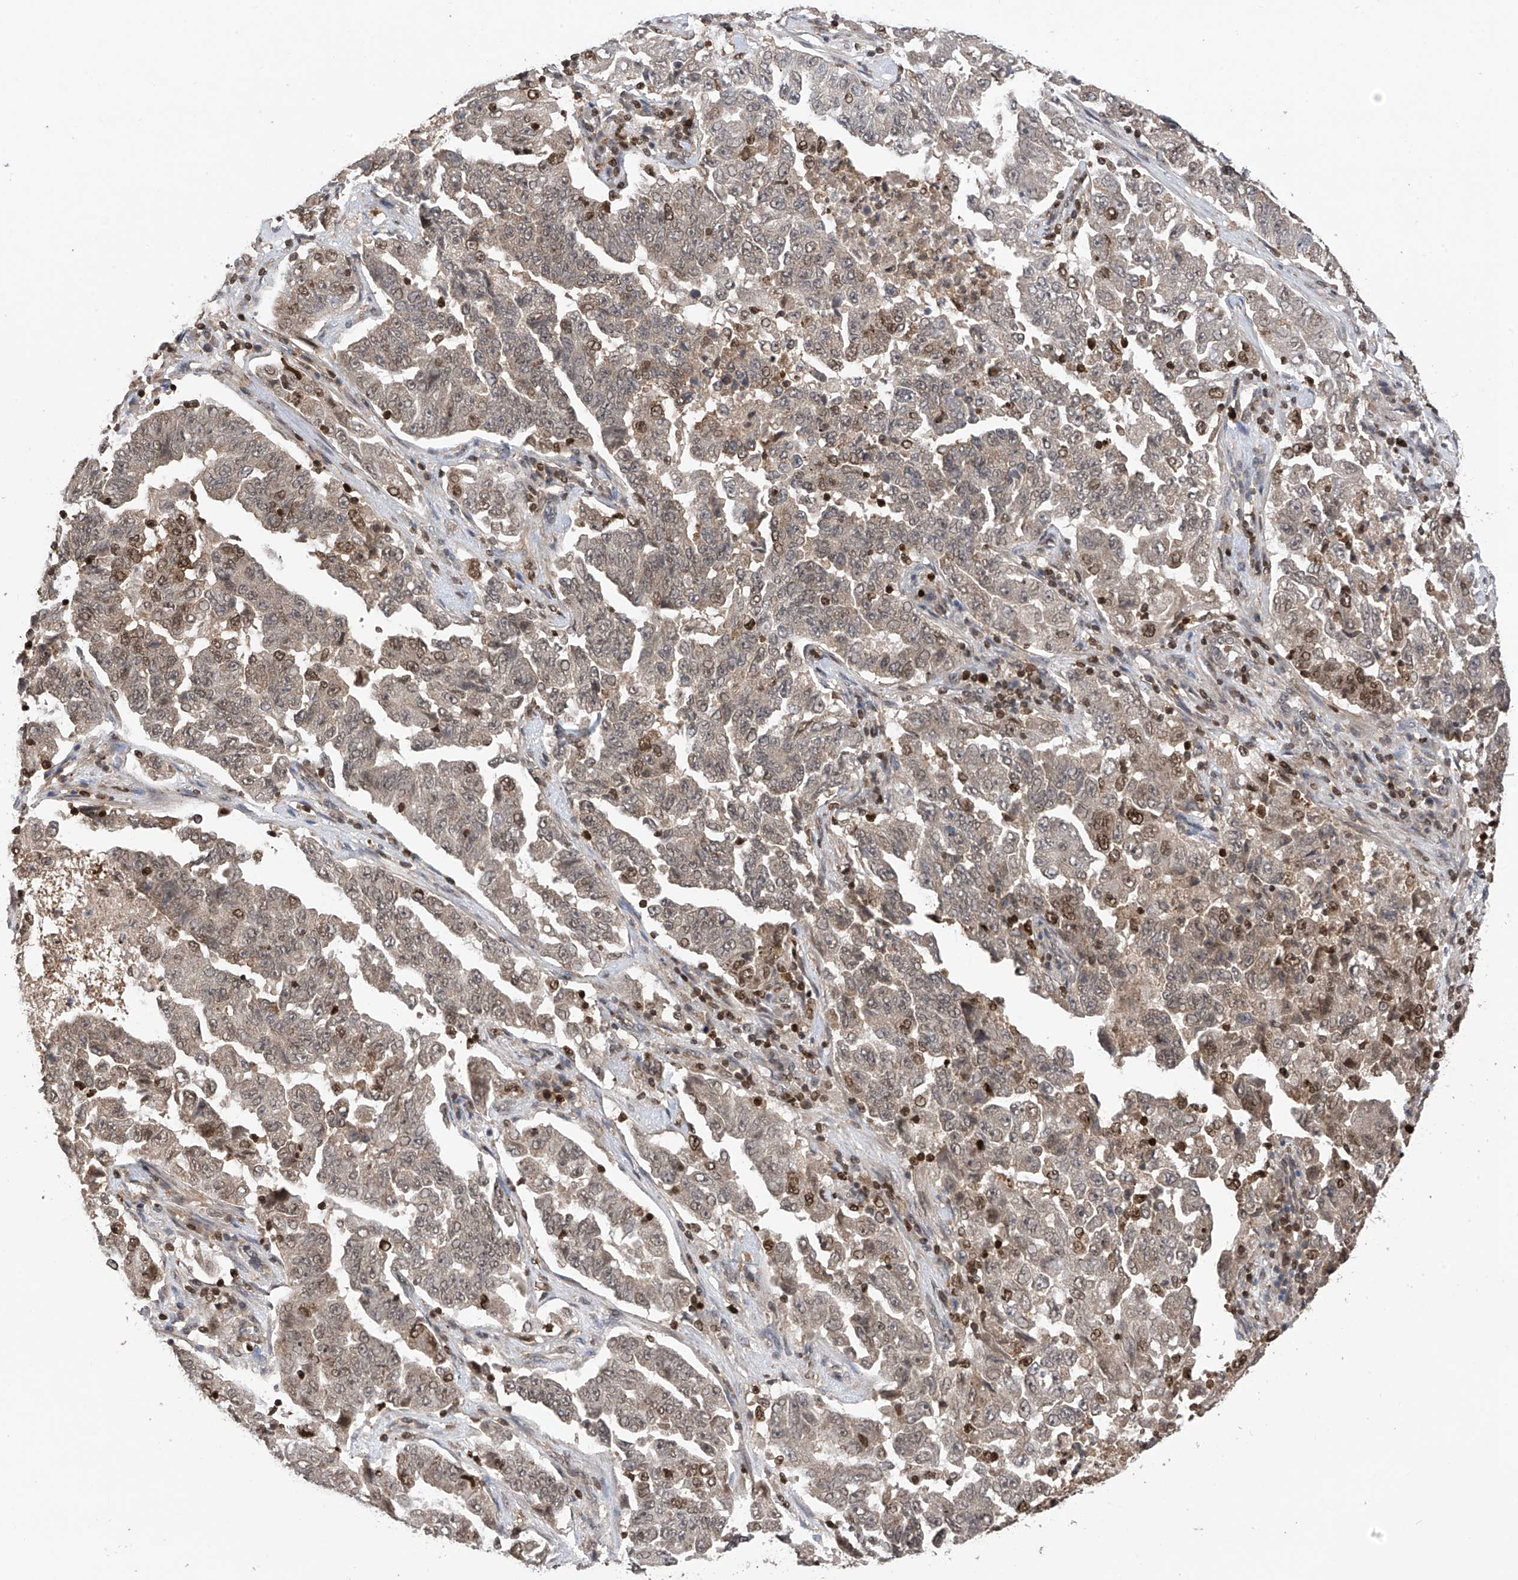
{"staining": {"intensity": "moderate", "quantity": "25%-75%", "location": "nuclear"}, "tissue": "lung cancer", "cell_type": "Tumor cells", "image_type": "cancer", "snomed": [{"axis": "morphology", "description": "Adenocarcinoma, NOS"}, {"axis": "topography", "description": "Lung"}], "caption": "Human adenocarcinoma (lung) stained with a protein marker shows moderate staining in tumor cells.", "gene": "DNAJC9", "patient": {"sex": "female", "age": 51}}